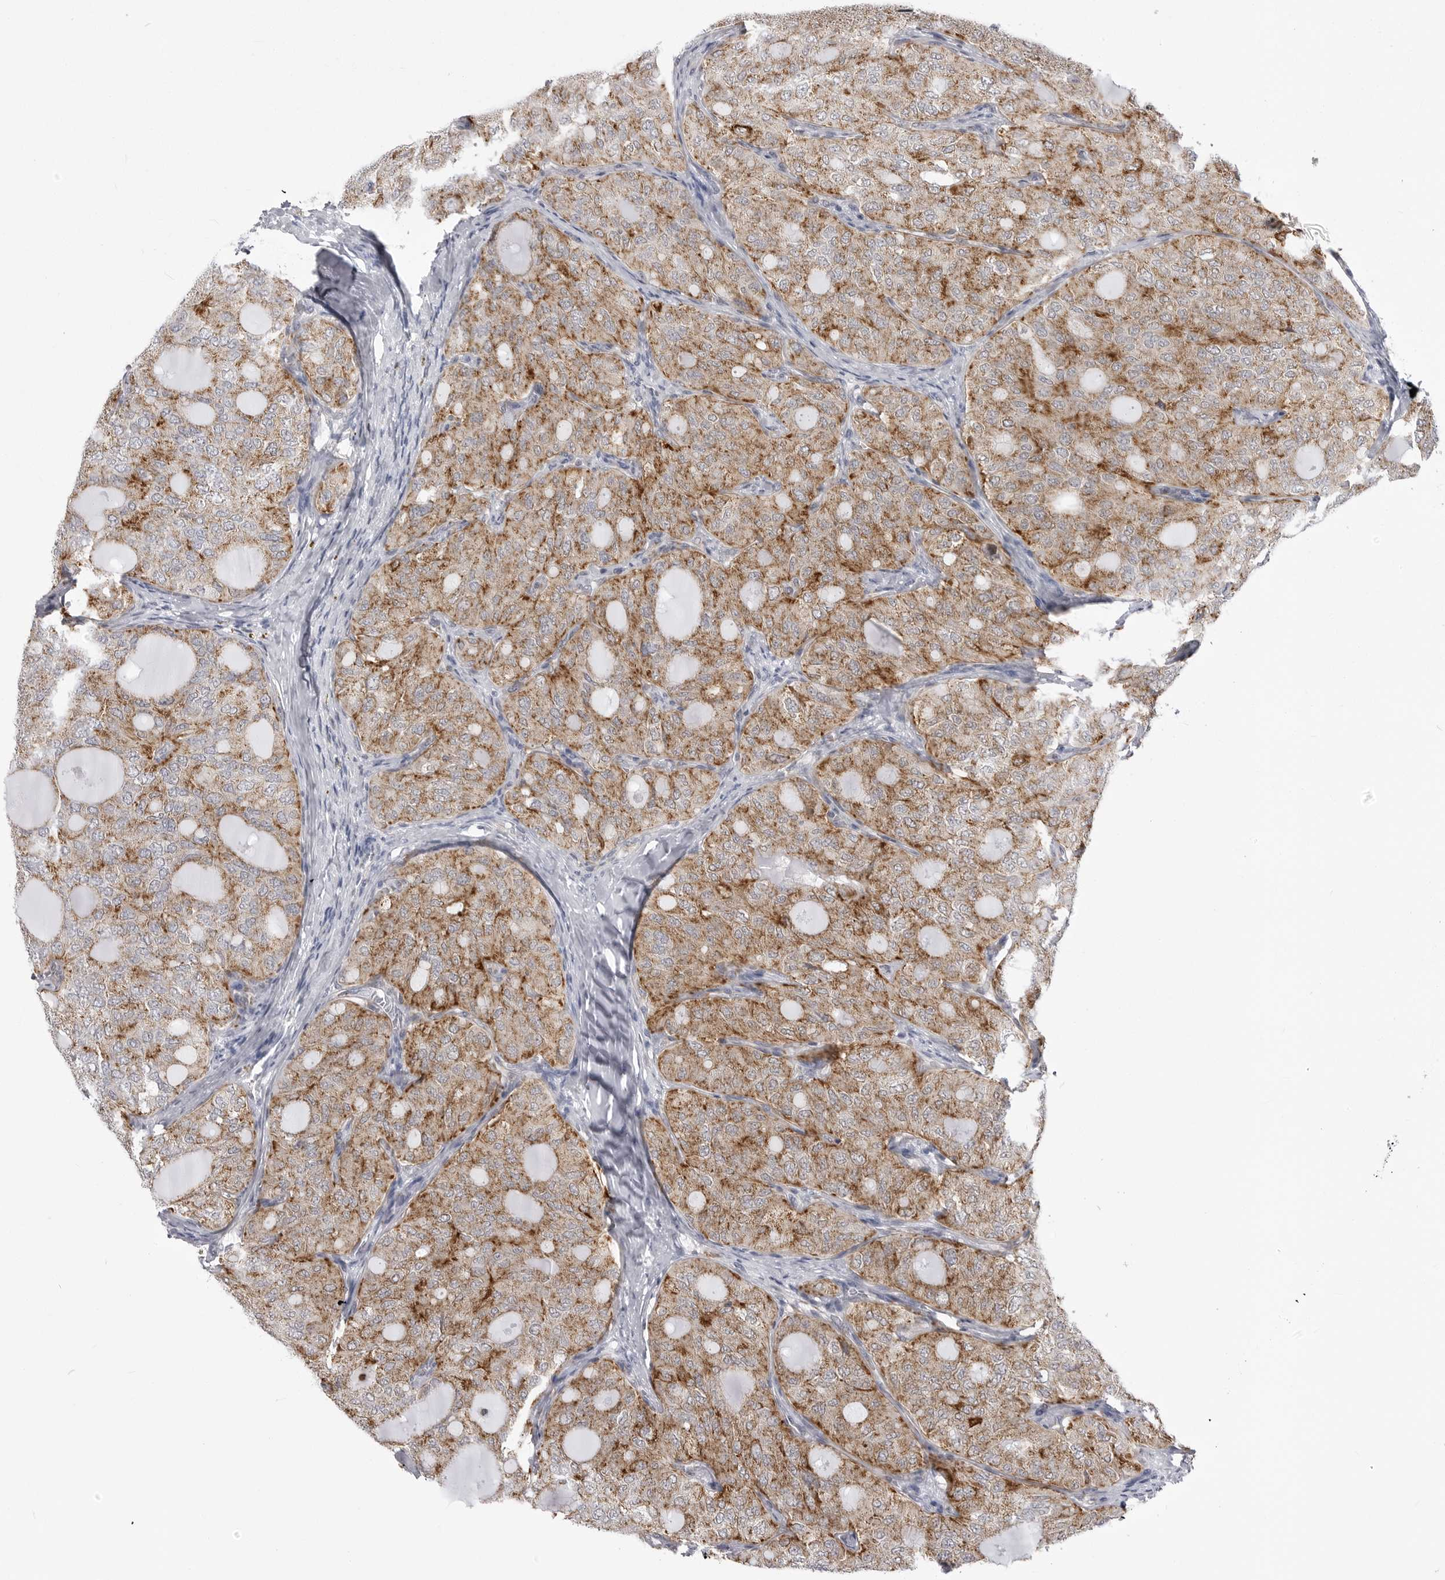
{"staining": {"intensity": "moderate", "quantity": ">75%", "location": "cytoplasmic/membranous"}, "tissue": "thyroid cancer", "cell_type": "Tumor cells", "image_type": "cancer", "snomed": [{"axis": "morphology", "description": "Follicular adenoma carcinoma, NOS"}, {"axis": "topography", "description": "Thyroid gland"}], "caption": "Human thyroid cancer (follicular adenoma carcinoma) stained with a brown dye shows moderate cytoplasmic/membranous positive expression in approximately >75% of tumor cells.", "gene": "FH", "patient": {"sex": "male", "age": 75}}